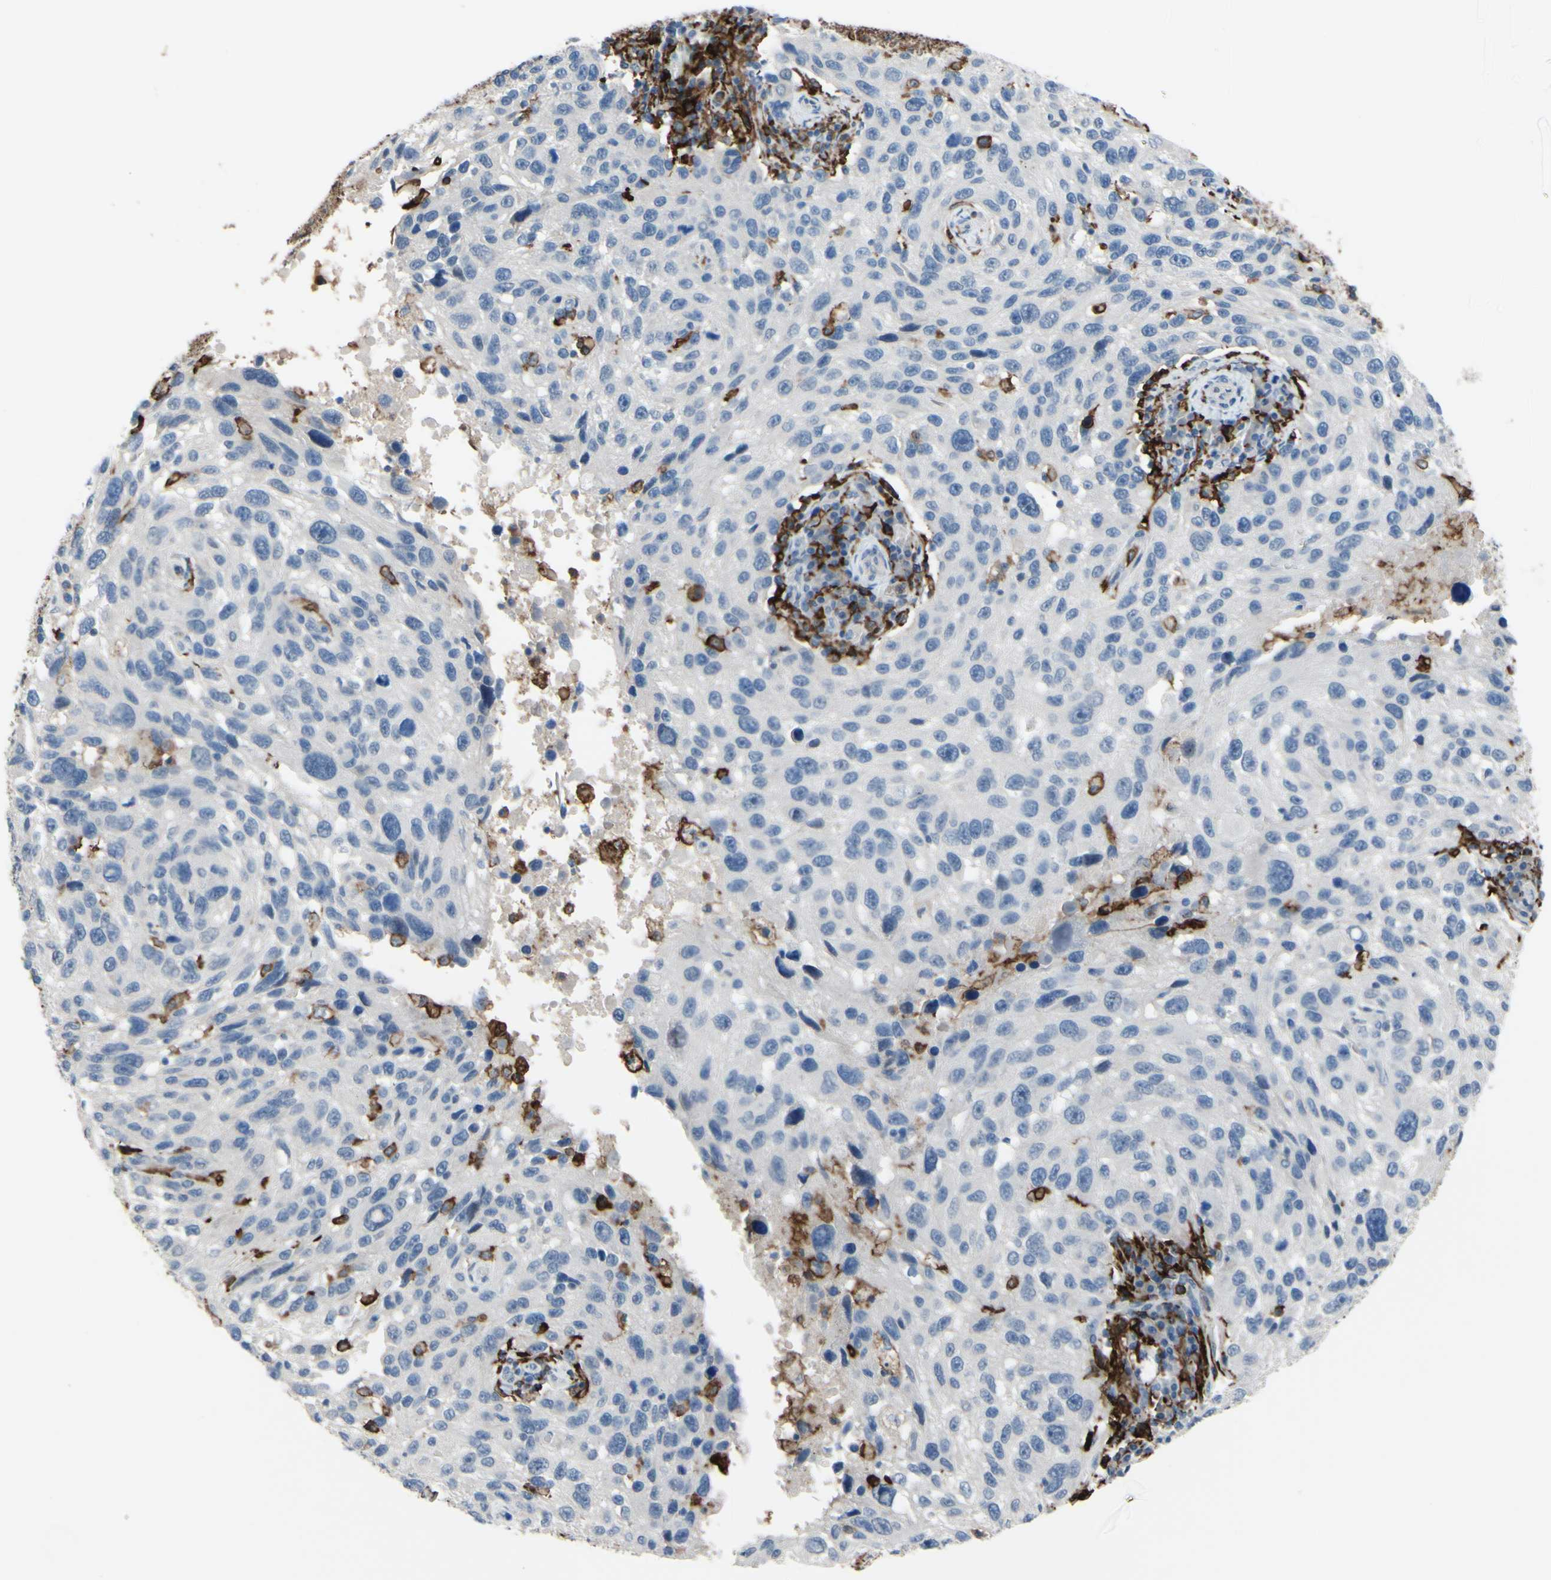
{"staining": {"intensity": "negative", "quantity": "none", "location": "none"}, "tissue": "melanoma", "cell_type": "Tumor cells", "image_type": "cancer", "snomed": [{"axis": "morphology", "description": "Malignant melanoma, NOS"}, {"axis": "topography", "description": "Skin"}], "caption": "The IHC photomicrograph has no significant expression in tumor cells of melanoma tissue.", "gene": "FCGR2A", "patient": {"sex": "male", "age": 53}}